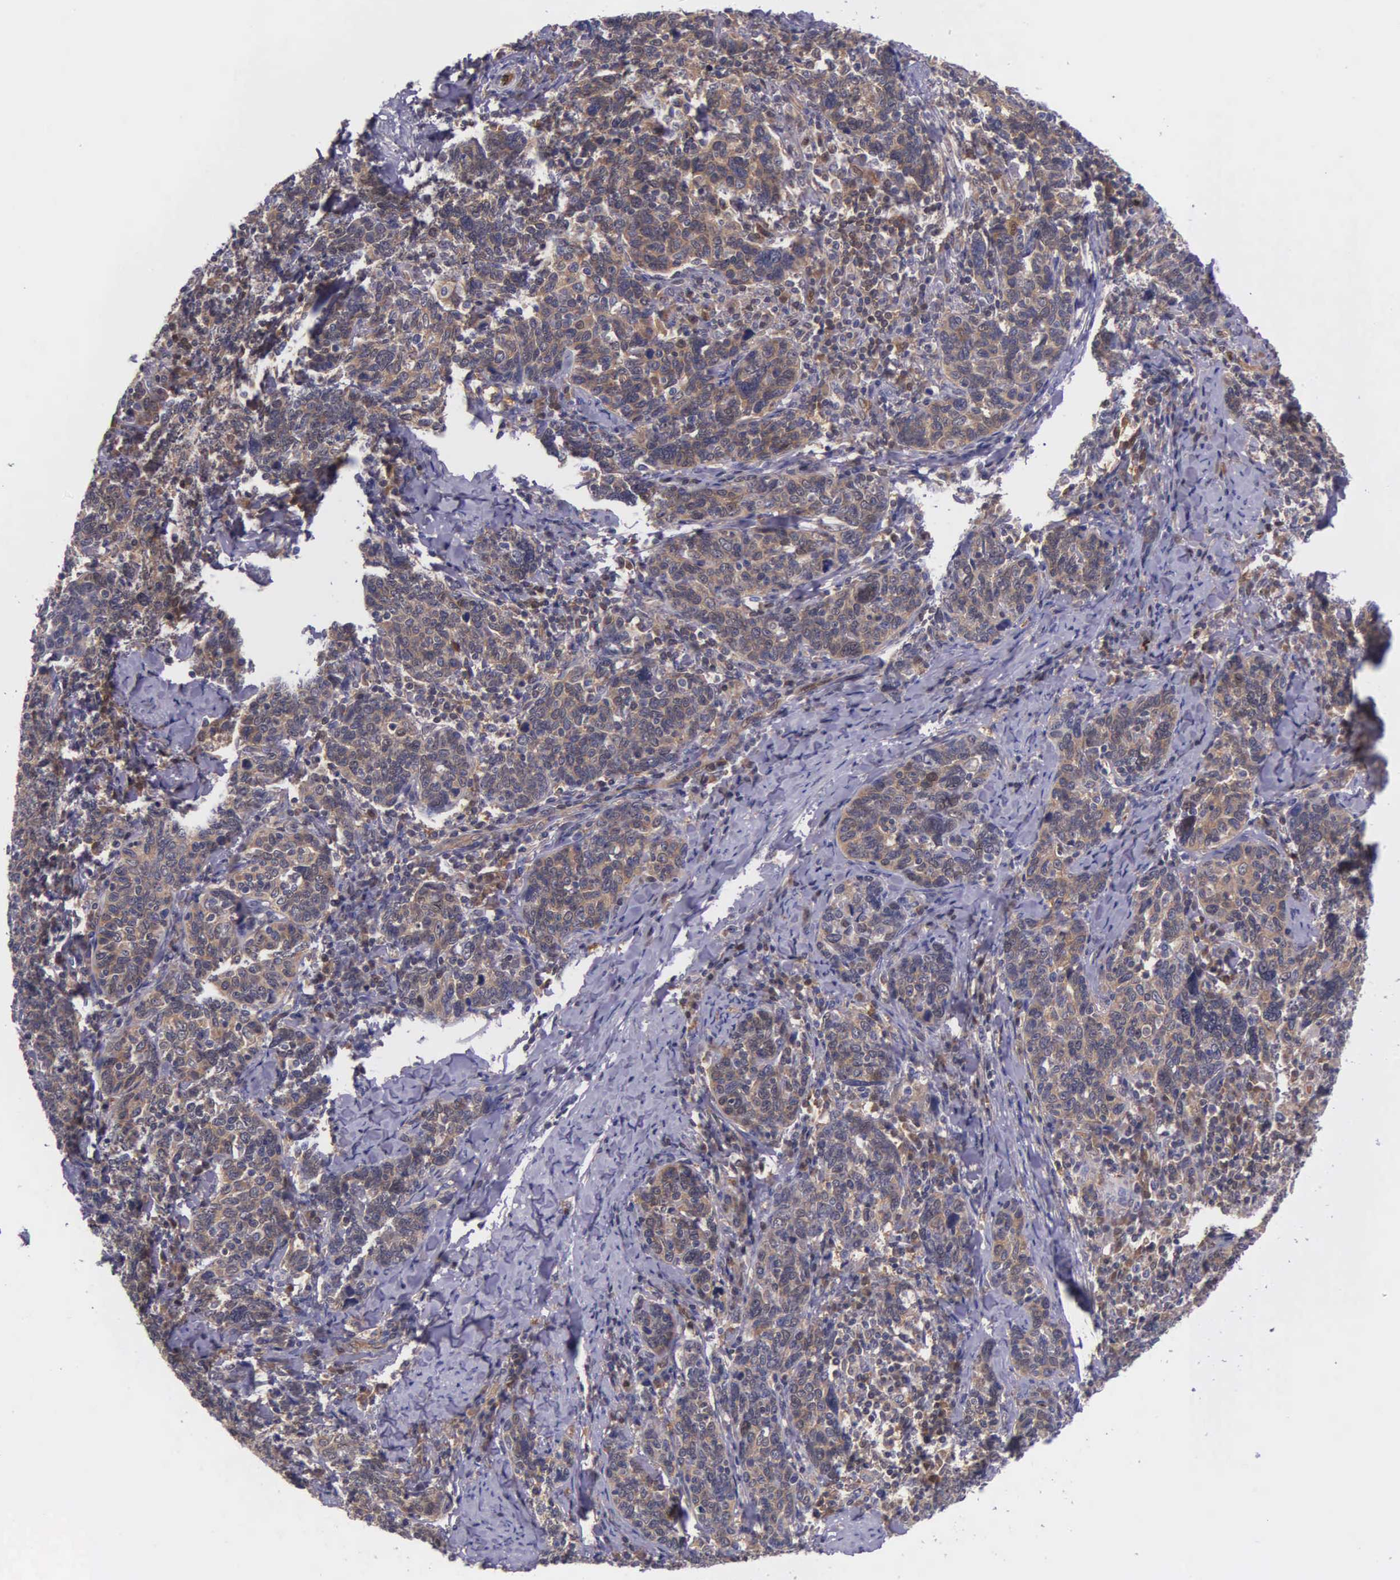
{"staining": {"intensity": "moderate", "quantity": ">75%", "location": "cytoplasmic/membranous"}, "tissue": "cervical cancer", "cell_type": "Tumor cells", "image_type": "cancer", "snomed": [{"axis": "morphology", "description": "Squamous cell carcinoma, NOS"}, {"axis": "topography", "description": "Cervix"}], "caption": "Protein analysis of cervical cancer tissue exhibits moderate cytoplasmic/membranous positivity in approximately >75% of tumor cells.", "gene": "GMPR2", "patient": {"sex": "female", "age": 41}}